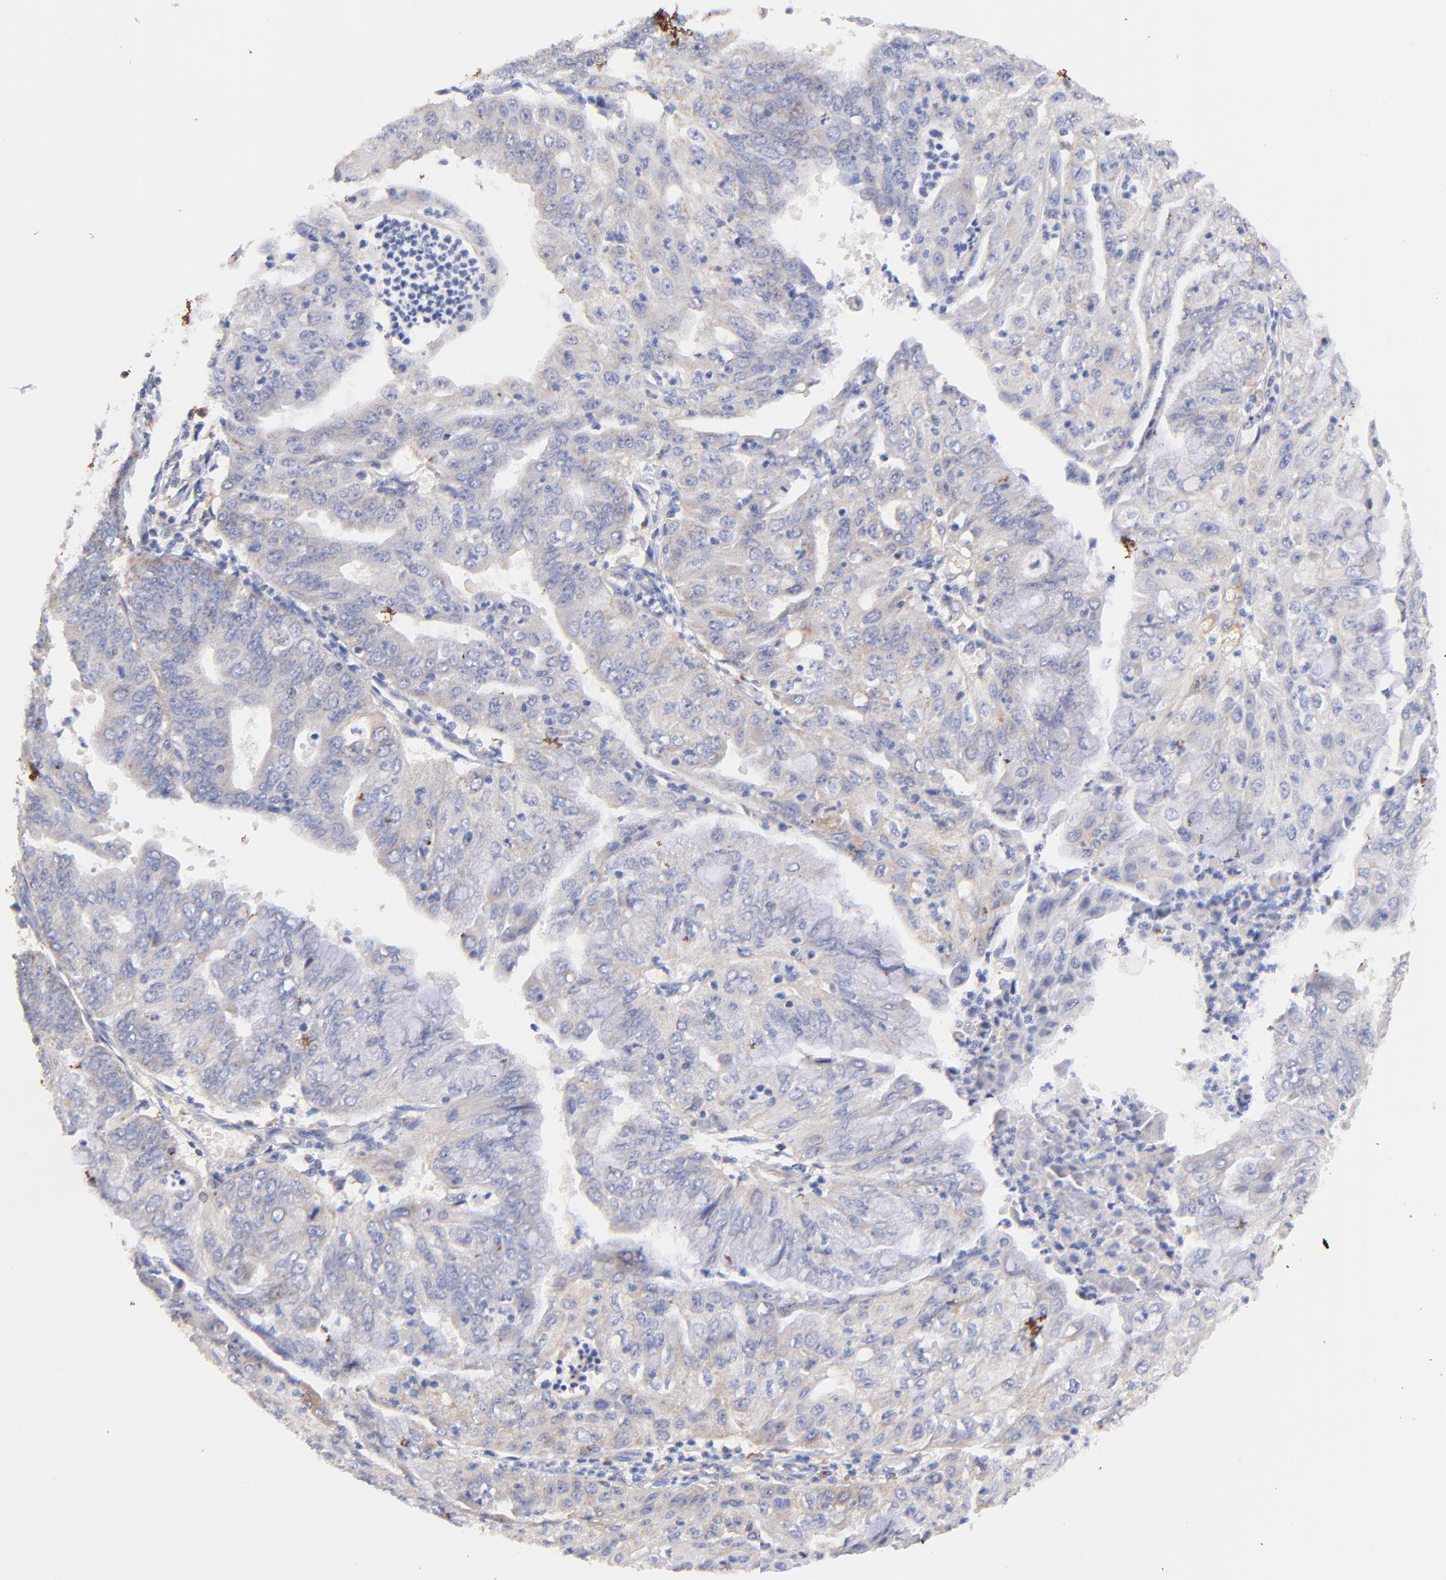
{"staining": {"intensity": "weak", "quantity": "<25%", "location": "cytoplasmic/membranous"}, "tissue": "endometrial cancer", "cell_type": "Tumor cells", "image_type": "cancer", "snomed": [{"axis": "morphology", "description": "Adenocarcinoma, NOS"}, {"axis": "topography", "description": "Endometrium"}], "caption": "Micrograph shows no protein staining in tumor cells of endometrial adenocarcinoma tissue. (Brightfield microscopy of DAB (3,3'-diaminobenzidine) immunohistochemistry at high magnification).", "gene": "IGLV7-43", "patient": {"sex": "female", "age": 79}}